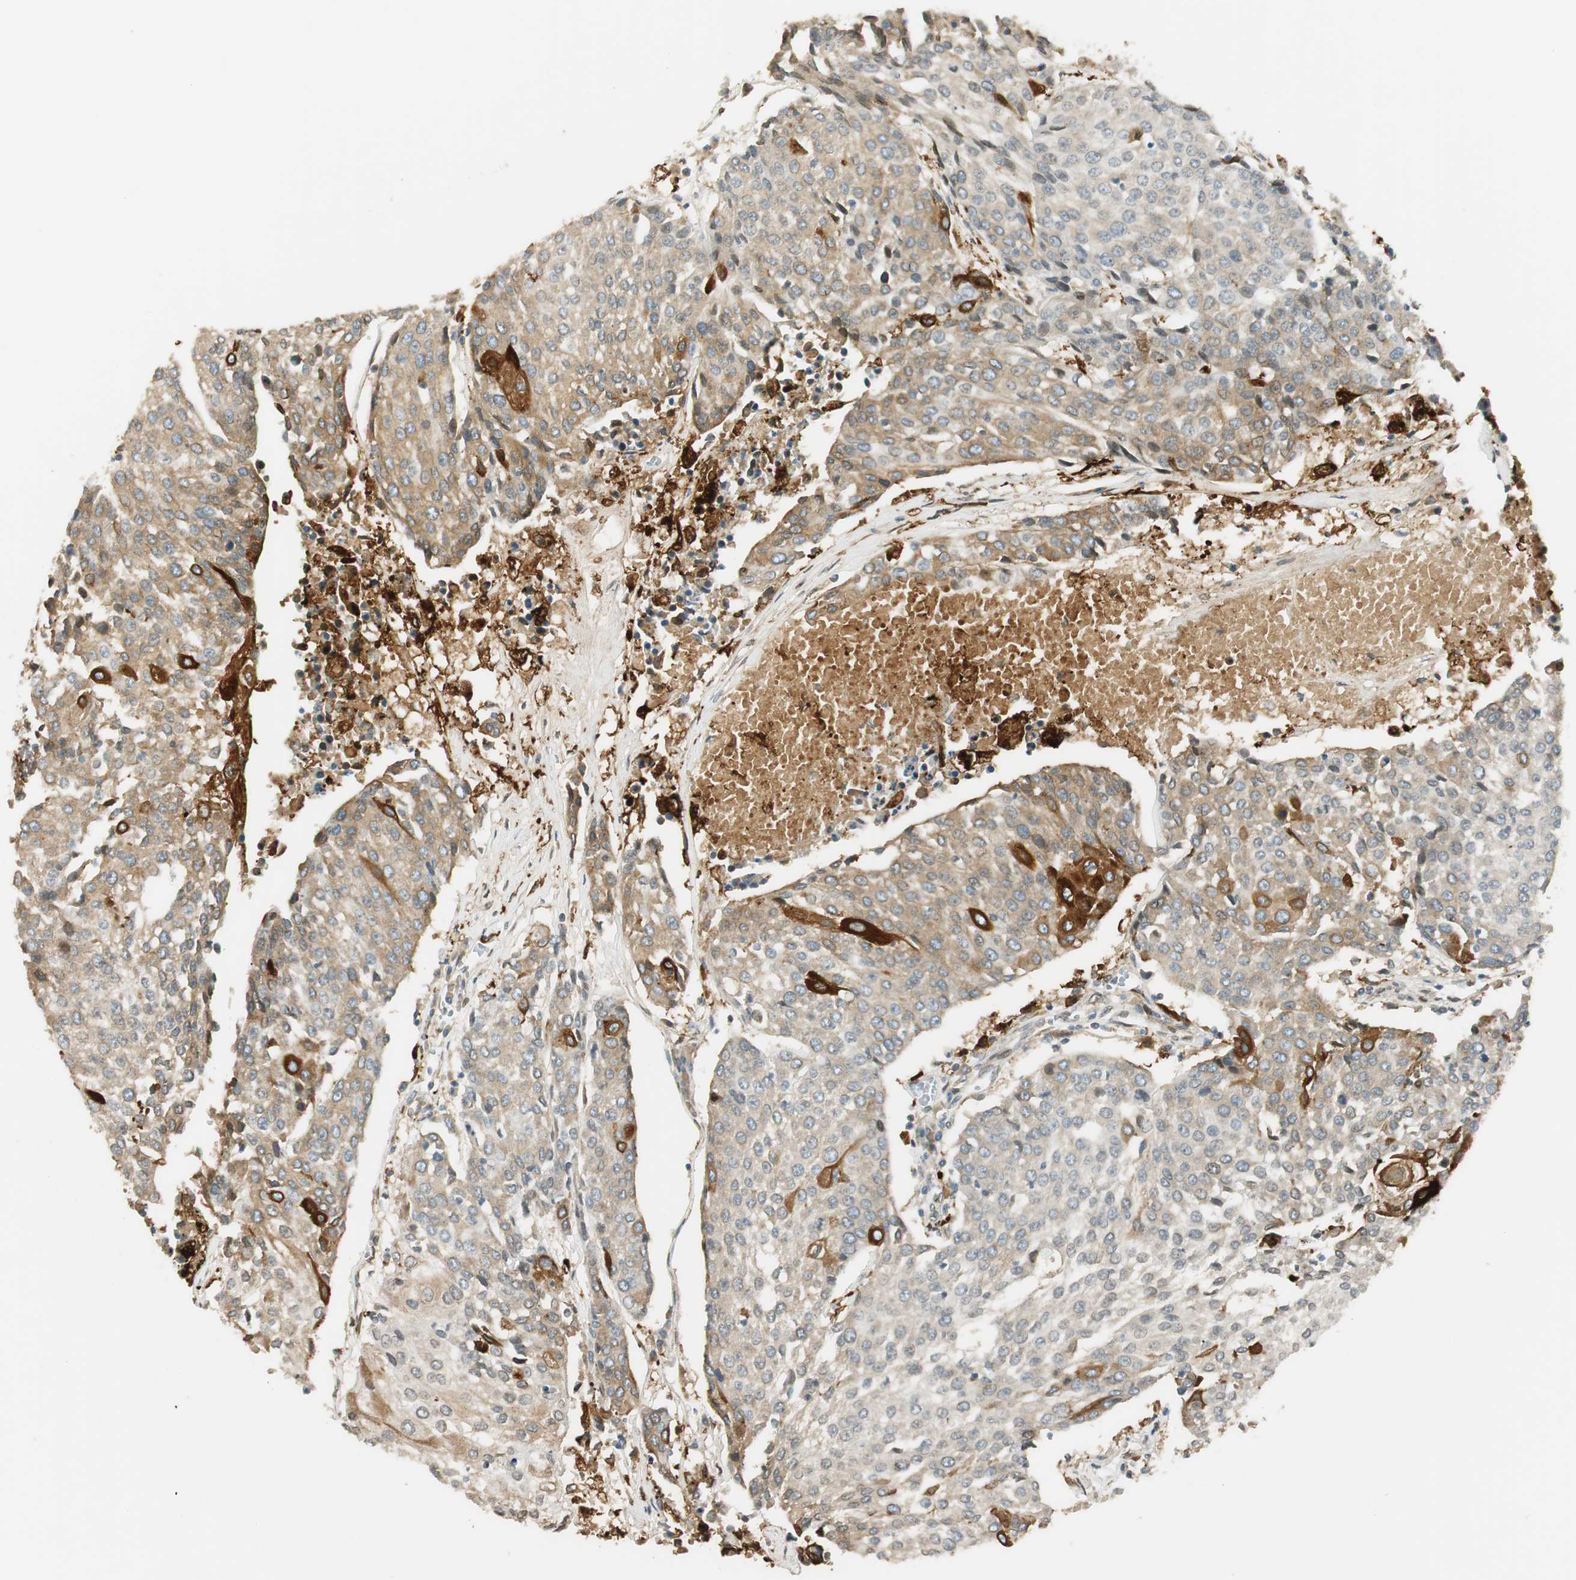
{"staining": {"intensity": "moderate", "quantity": "25%-75%", "location": "cytoplasmic/membranous"}, "tissue": "urothelial cancer", "cell_type": "Tumor cells", "image_type": "cancer", "snomed": [{"axis": "morphology", "description": "Urothelial carcinoma, High grade"}, {"axis": "topography", "description": "Urinary bladder"}], "caption": "Moderate cytoplasmic/membranous staining for a protein is appreciated in approximately 25%-75% of tumor cells of urothelial carcinoma (high-grade) using IHC.", "gene": "TMEM260", "patient": {"sex": "female", "age": 85}}